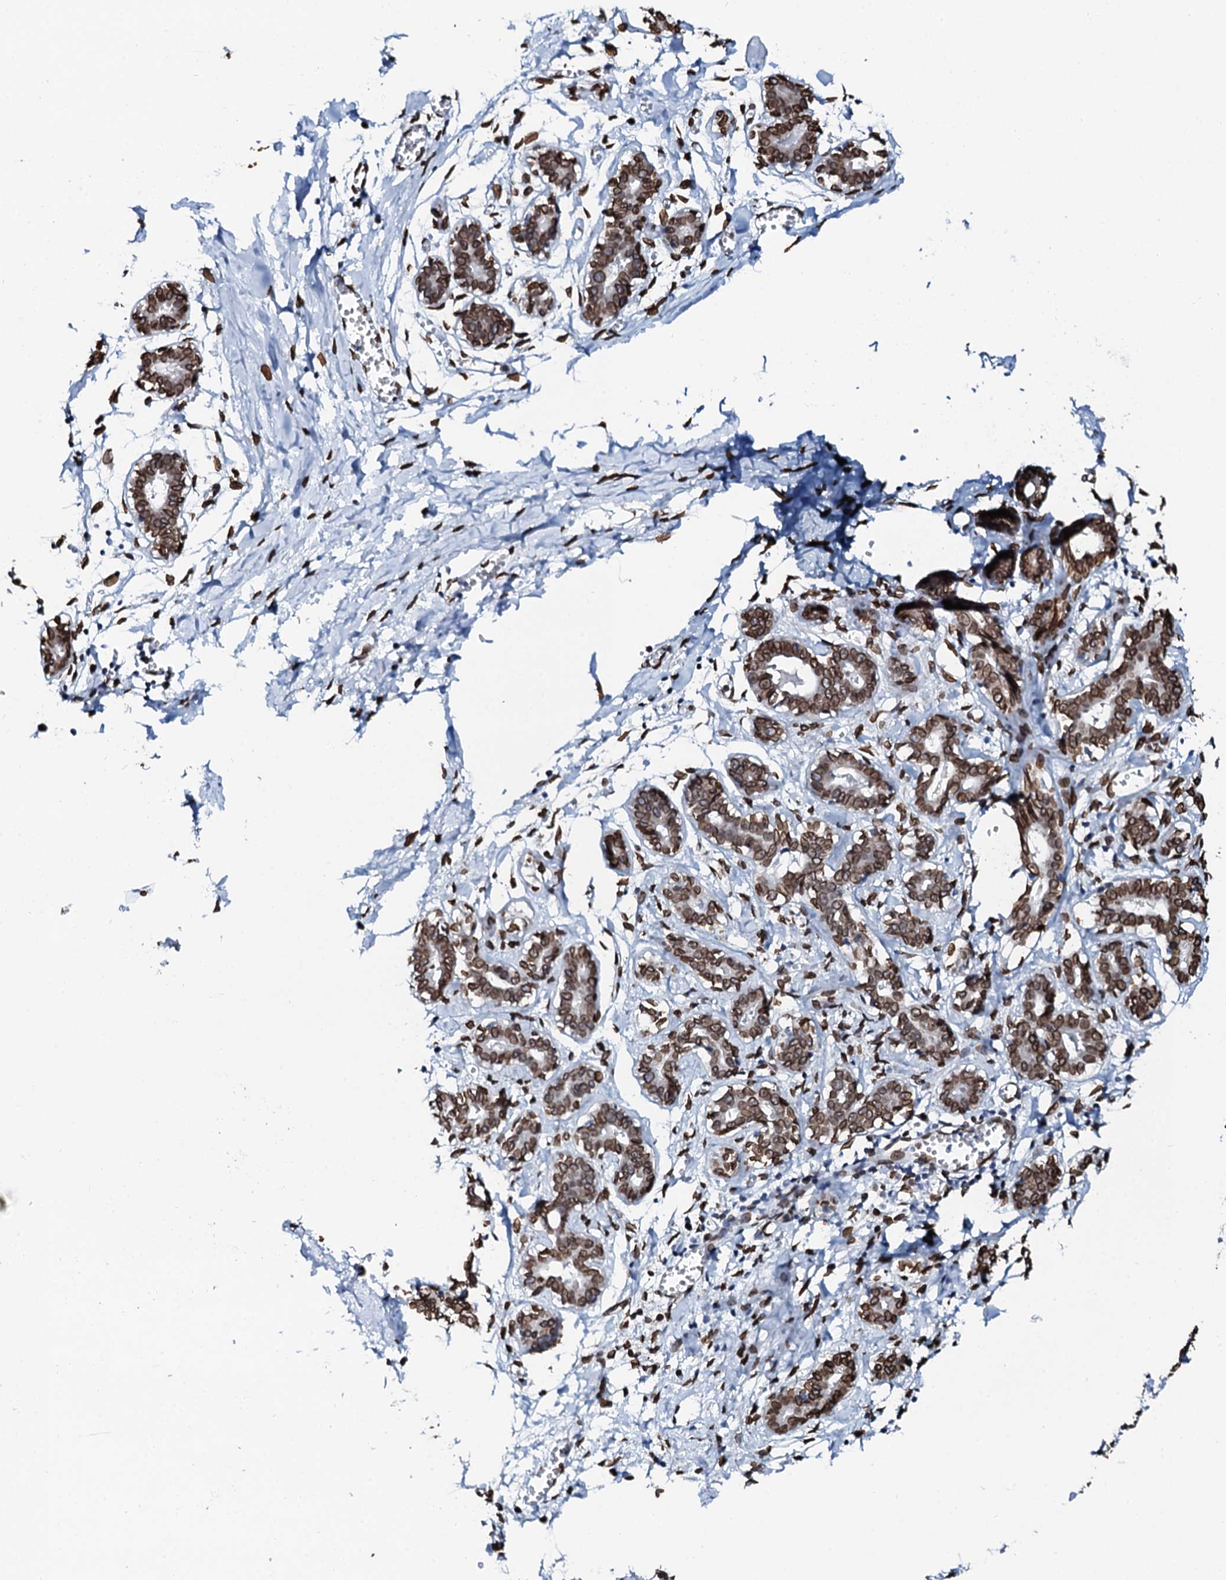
{"staining": {"intensity": "strong", "quantity": ">75%", "location": "nuclear"}, "tissue": "breast", "cell_type": "Adipocytes", "image_type": "normal", "snomed": [{"axis": "morphology", "description": "Normal tissue, NOS"}, {"axis": "topography", "description": "Breast"}], "caption": "Immunohistochemistry histopathology image of normal human breast stained for a protein (brown), which reveals high levels of strong nuclear expression in about >75% of adipocytes.", "gene": "KATNAL2", "patient": {"sex": "female", "age": 27}}